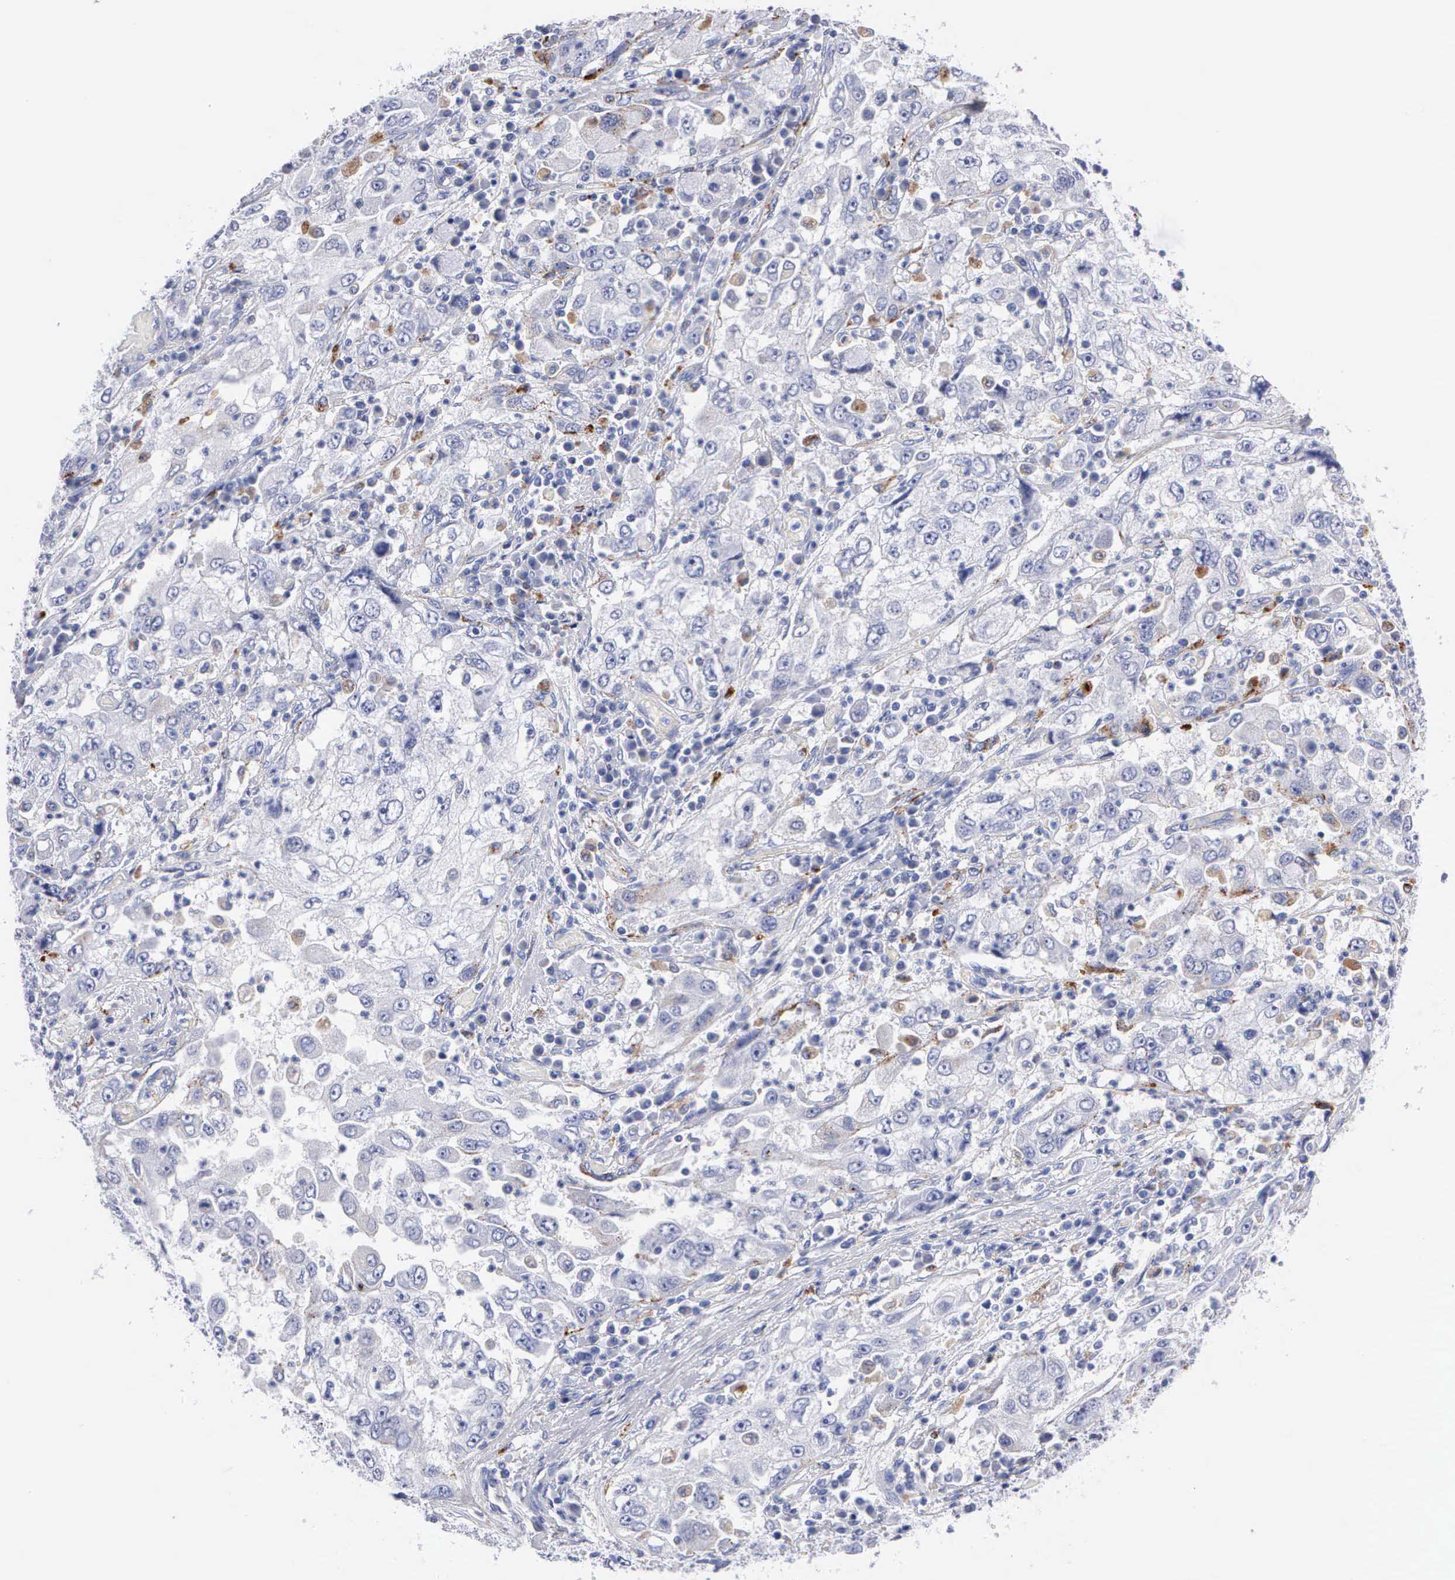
{"staining": {"intensity": "negative", "quantity": "none", "location": "none"}, "tissue": "cervical cancer", "cell_type": "Tumor cells", "image_type": "cancer", "snomed": [{"axis": "morphology", "description": "Squamous cell carcinoma, NOS"}, {"axis": "topography", "description": "Cervix"}], "caption": "Human cervical squamous cell carcinoma stained for a protein using IHC shows no expression in tumor cells.", "gene": "CTSL", "patient": {"sex": "female", "age": 36}}